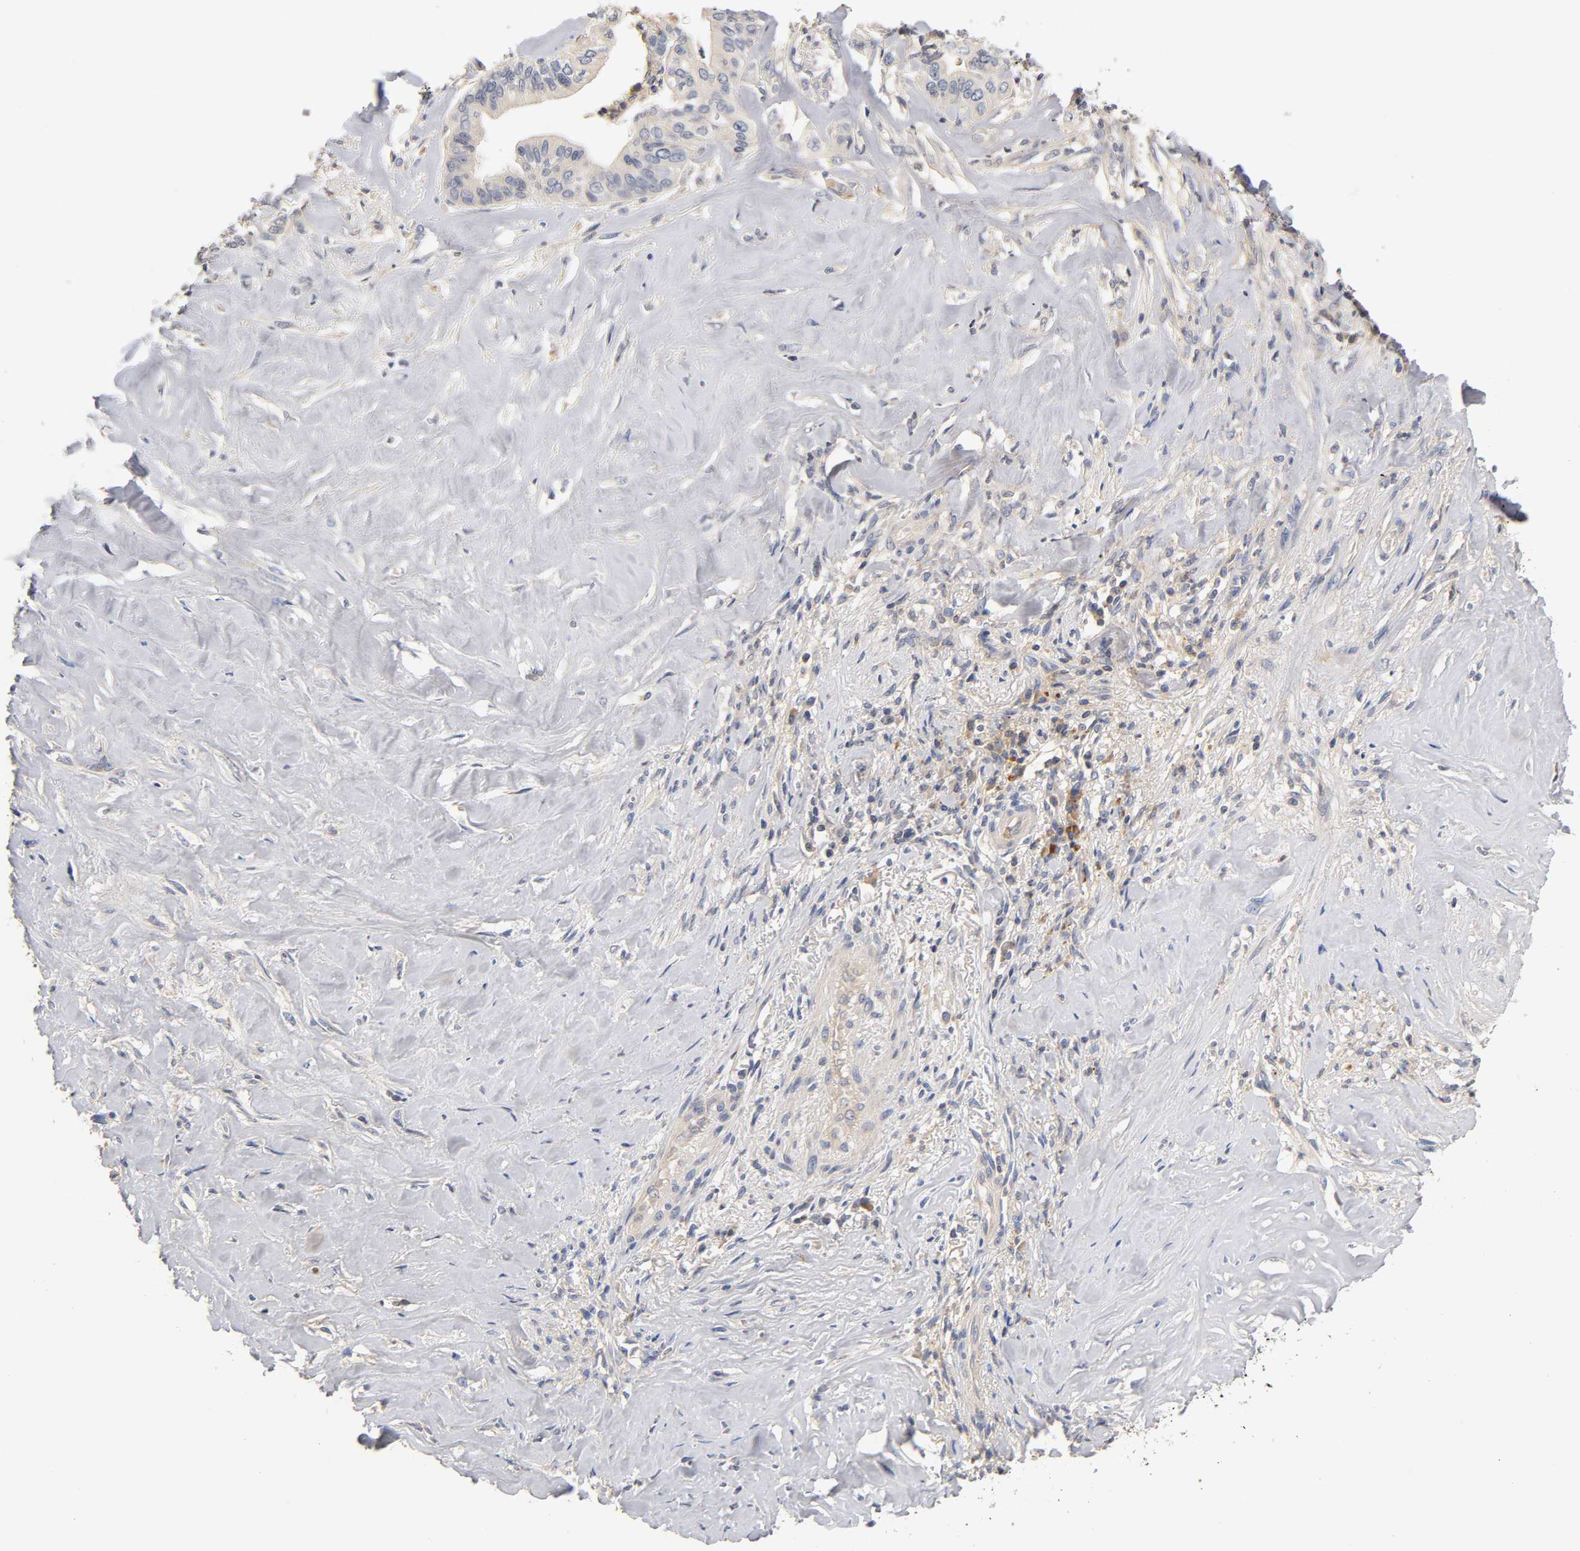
{"staining": {"intensity": "weak", "quantity": "<25%", "location": "cytoplasmic/membranous"}, "tissue": "liver cancer", "cell_type": "Tumor cells", "image_type": "cancer", "snomed": [{"axis": "morphology", "description": "Cholangiocarcinoma"}, {"axis": "topography", "description": "Liver"}], "caption": "Liver cholangiocarcinoma was stained to show a protein in brown. There is no significant staining in tumor cells.", "gene": "RHOA", "patient": {"sex": "female", "age": 67}}